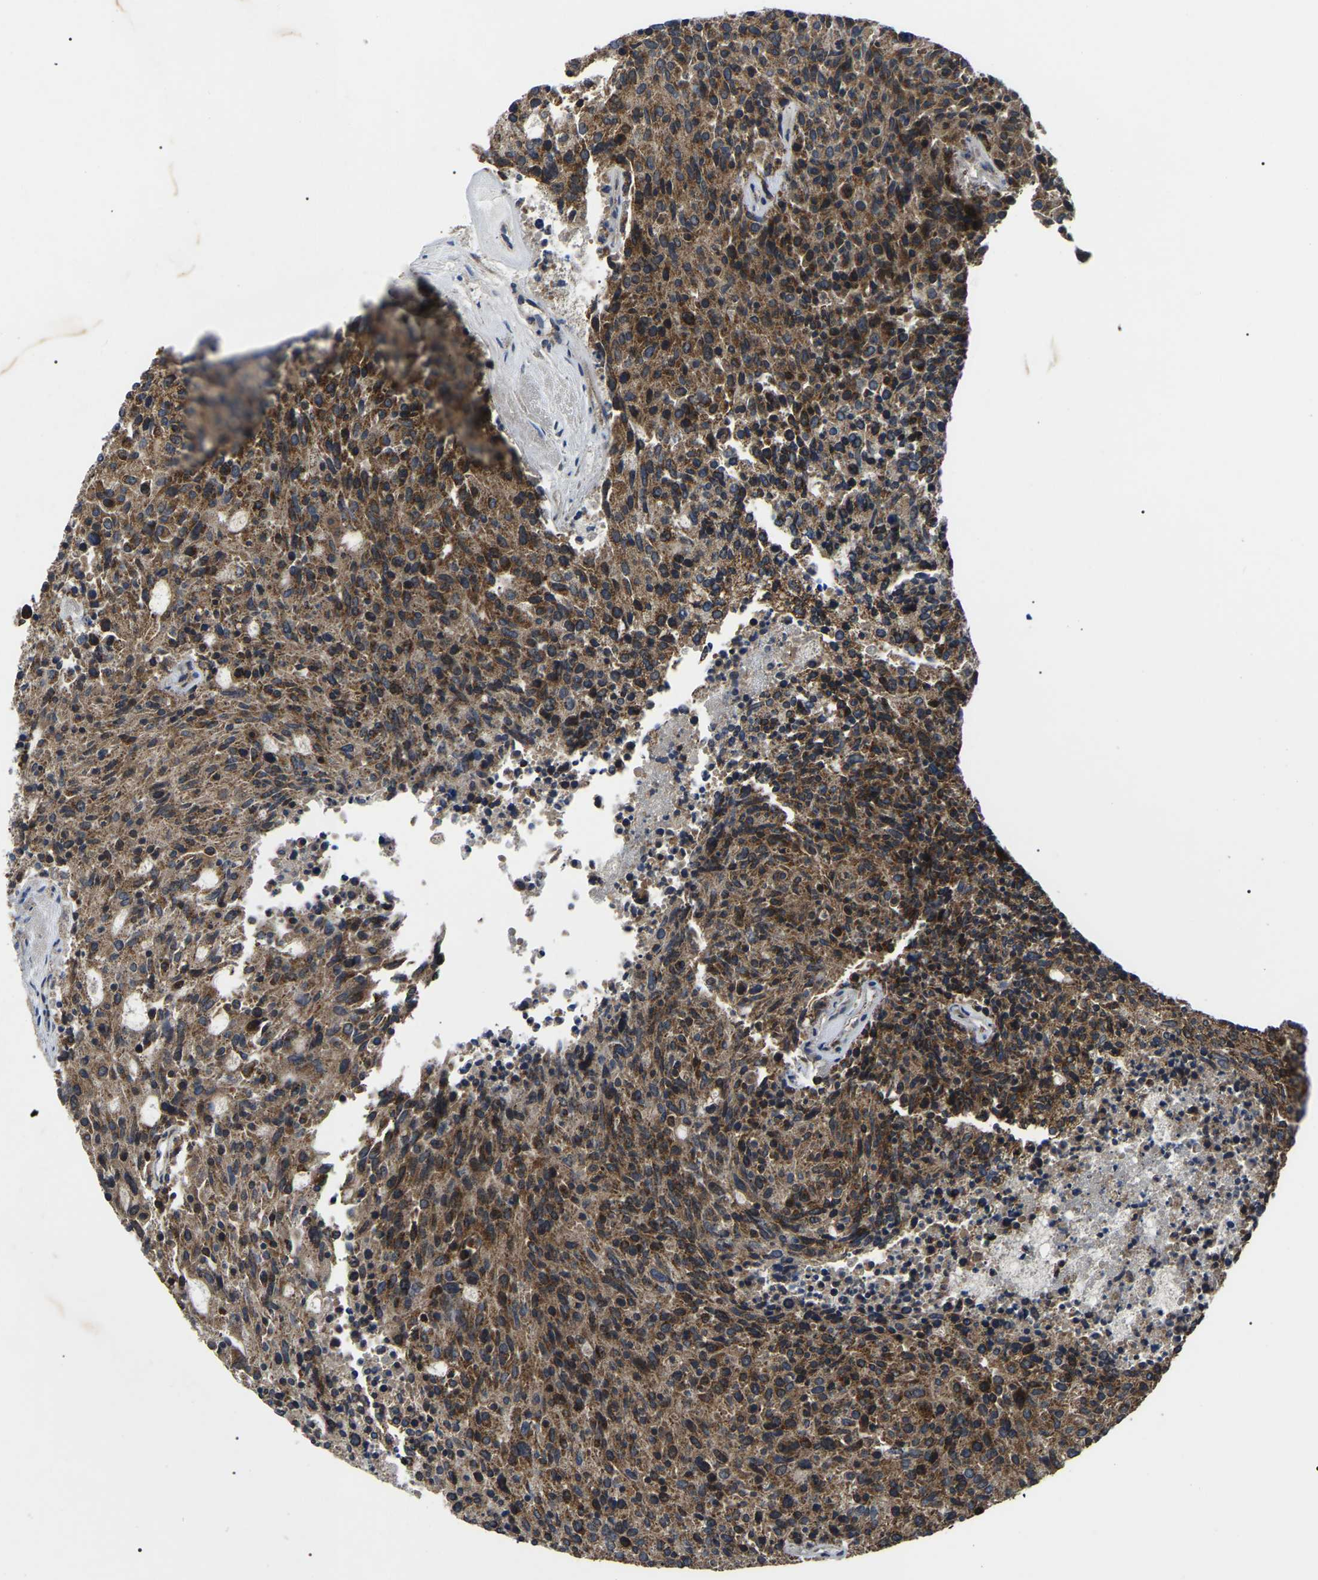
{"staining": {"intensity": "strong", "quantity": ">75%", "location": "cytoplasmic/membranous"}, "tissue": "carcinoid", "cell_type": "Tumor cells", "image_type": "cancer", "snomed": [{"axis": "morphology", "description": "Carcinoid, malignant, NOS"}, {"axis": "topography", "description": "Pancreas"}], "caption": "Immunohistochemistry (IHC) (DAB (3,3'-diaminobenzidine)) staining of human carcinoid displays strong cytoplasmic/membranous protein positivity in about >75% of tumor cells. Using DAB (brown) and hematoxylin (blue) stains, captured at high magnification using brightfield microscopy.", "gene": "PPM1E", "patient": {"sex": "female", "age": 54}}